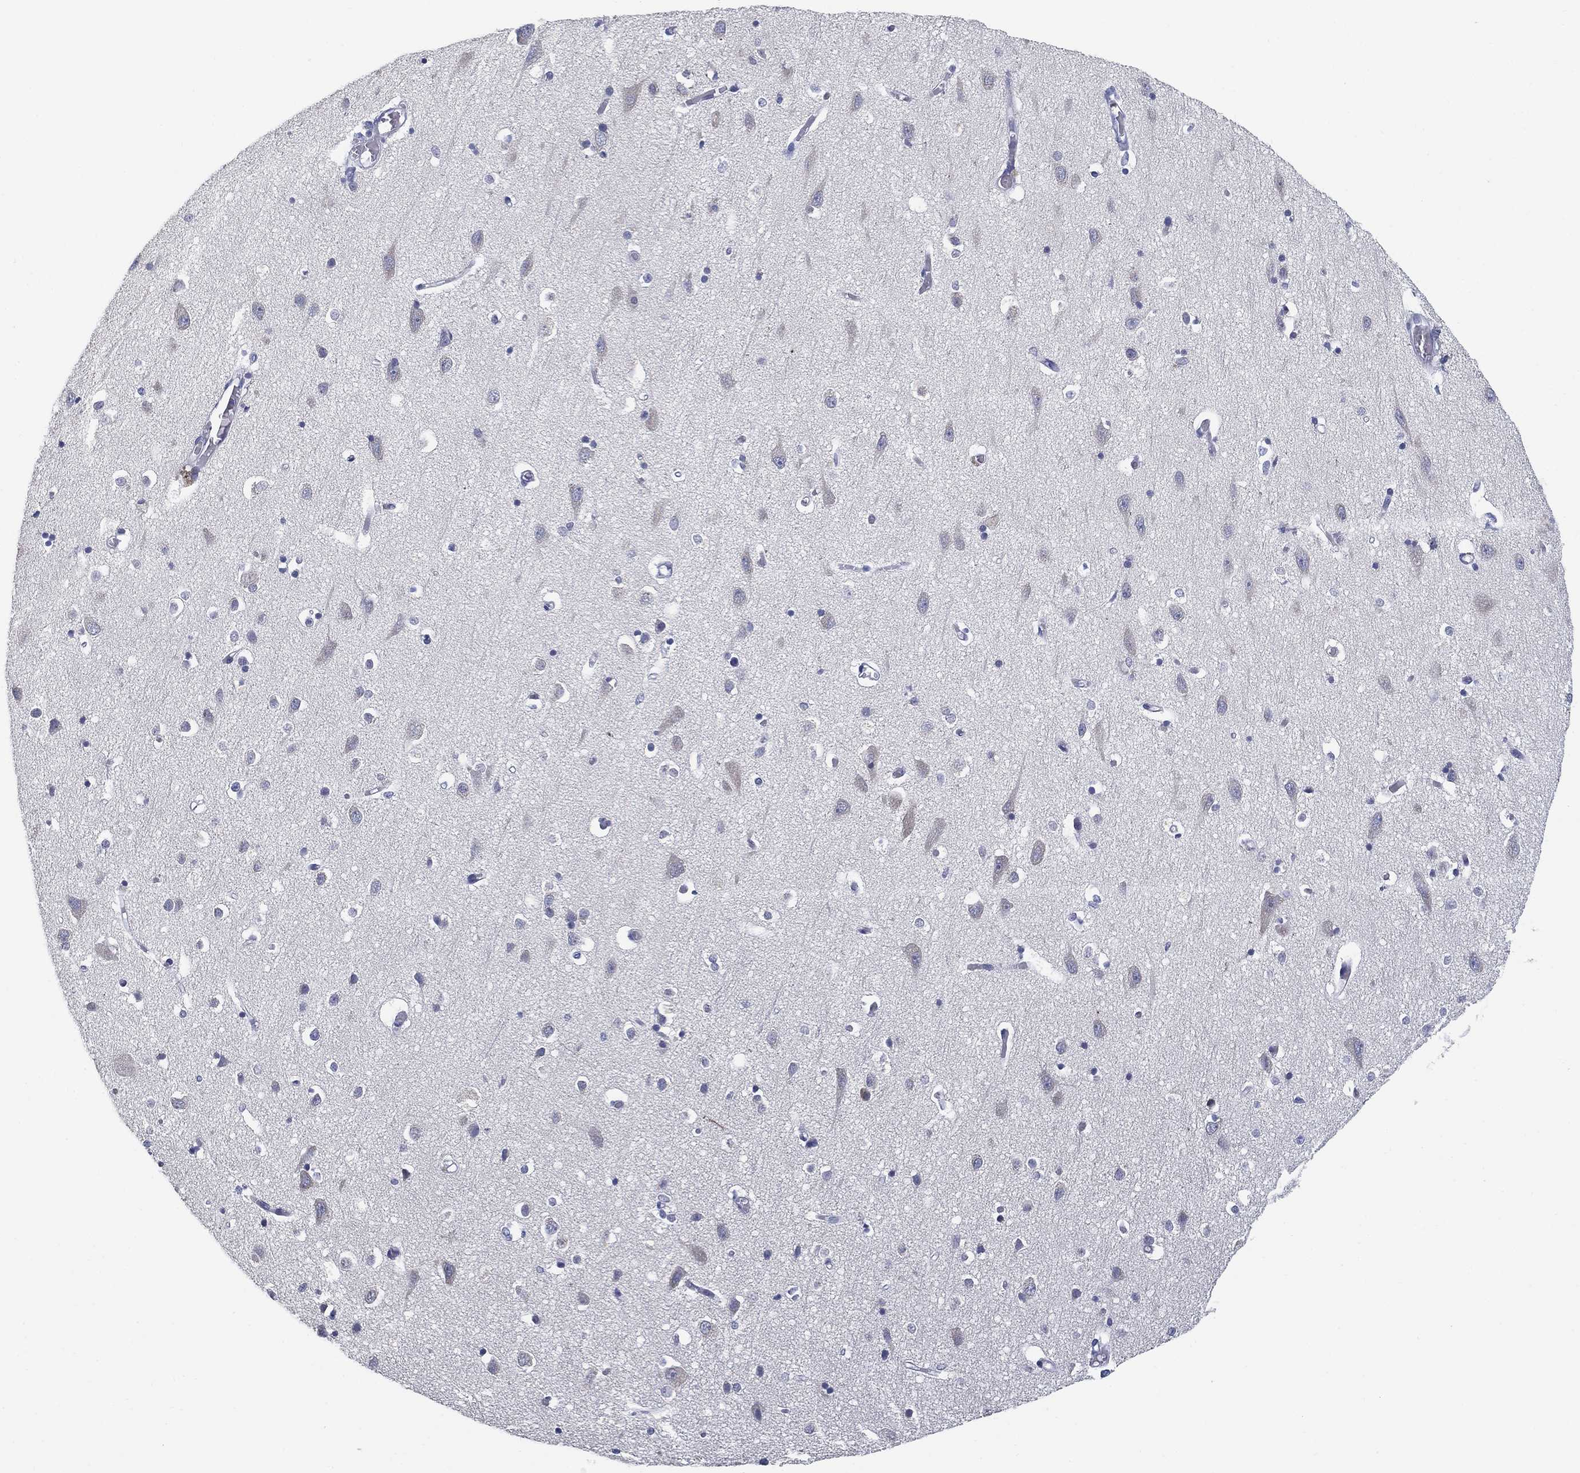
{"staining": {"intensity": "negative", "quantity": "none", "location": "none"}, "tissue": "cerebral cortex", "cell_type": "Endothelial cells", "image_type": "normal", "snomed": [{"axis": "morphology", "description": "Normal tissue, NOS"}, {"axis": "topography", "description": "Cerebral cortex"}], "caption": "Immunohistochemistry (IHC) image of unremarkable human cerebral cortex stained for a protein (brown), which reveals no expression in endothelial cells. The staining was performed using DAB (3,3'-diaminobenzidine) to visualize the protein expression in brown, while the nuclei were stained in blue with hematoxylin (Magnification: 20x).", "gene": "CLUL1", "patient": {"sex": "male", "age": 70}}